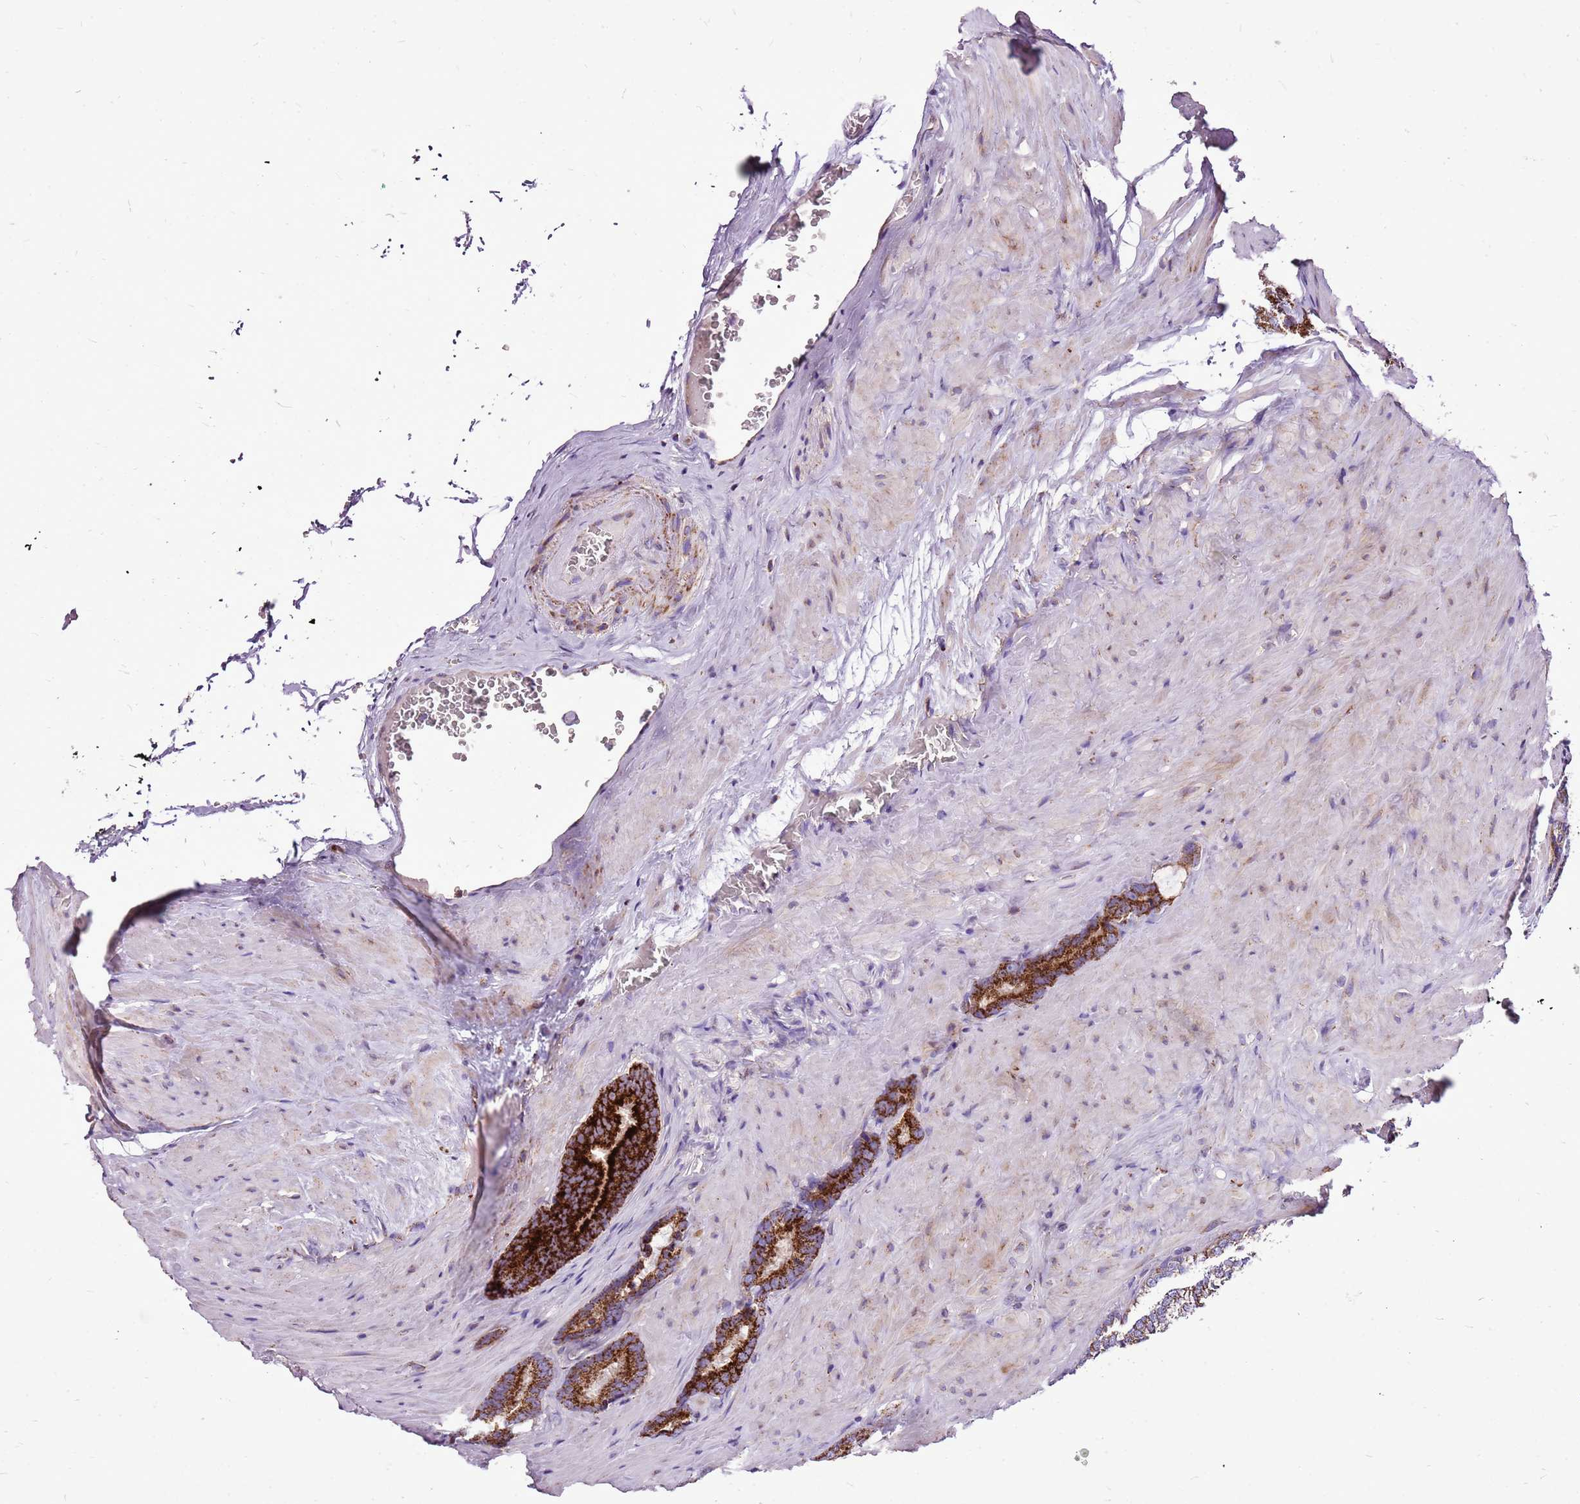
{"staining": {"intensity": "strong", "quantity": ">75%", "location": "cytoplasmic/membranous"}, "tissue": "prostate cancer", "cell_type": "Tumor cells", "image_type": "cancer", "snomed": [{"axis": "morphology", "description": "Adenocarcinoma, High grade"}, {"axis": "topography", "description": "Prostate"}], "caption": "Immunohistochemistry (IHC) (DAB) staining of human prostate cancer exhibits strong cytoplasmic/membranous protein expression in approximately >75% of tumor cells.", "gene": "GCDH", "patient": {"sex": "male", "age": 66}}